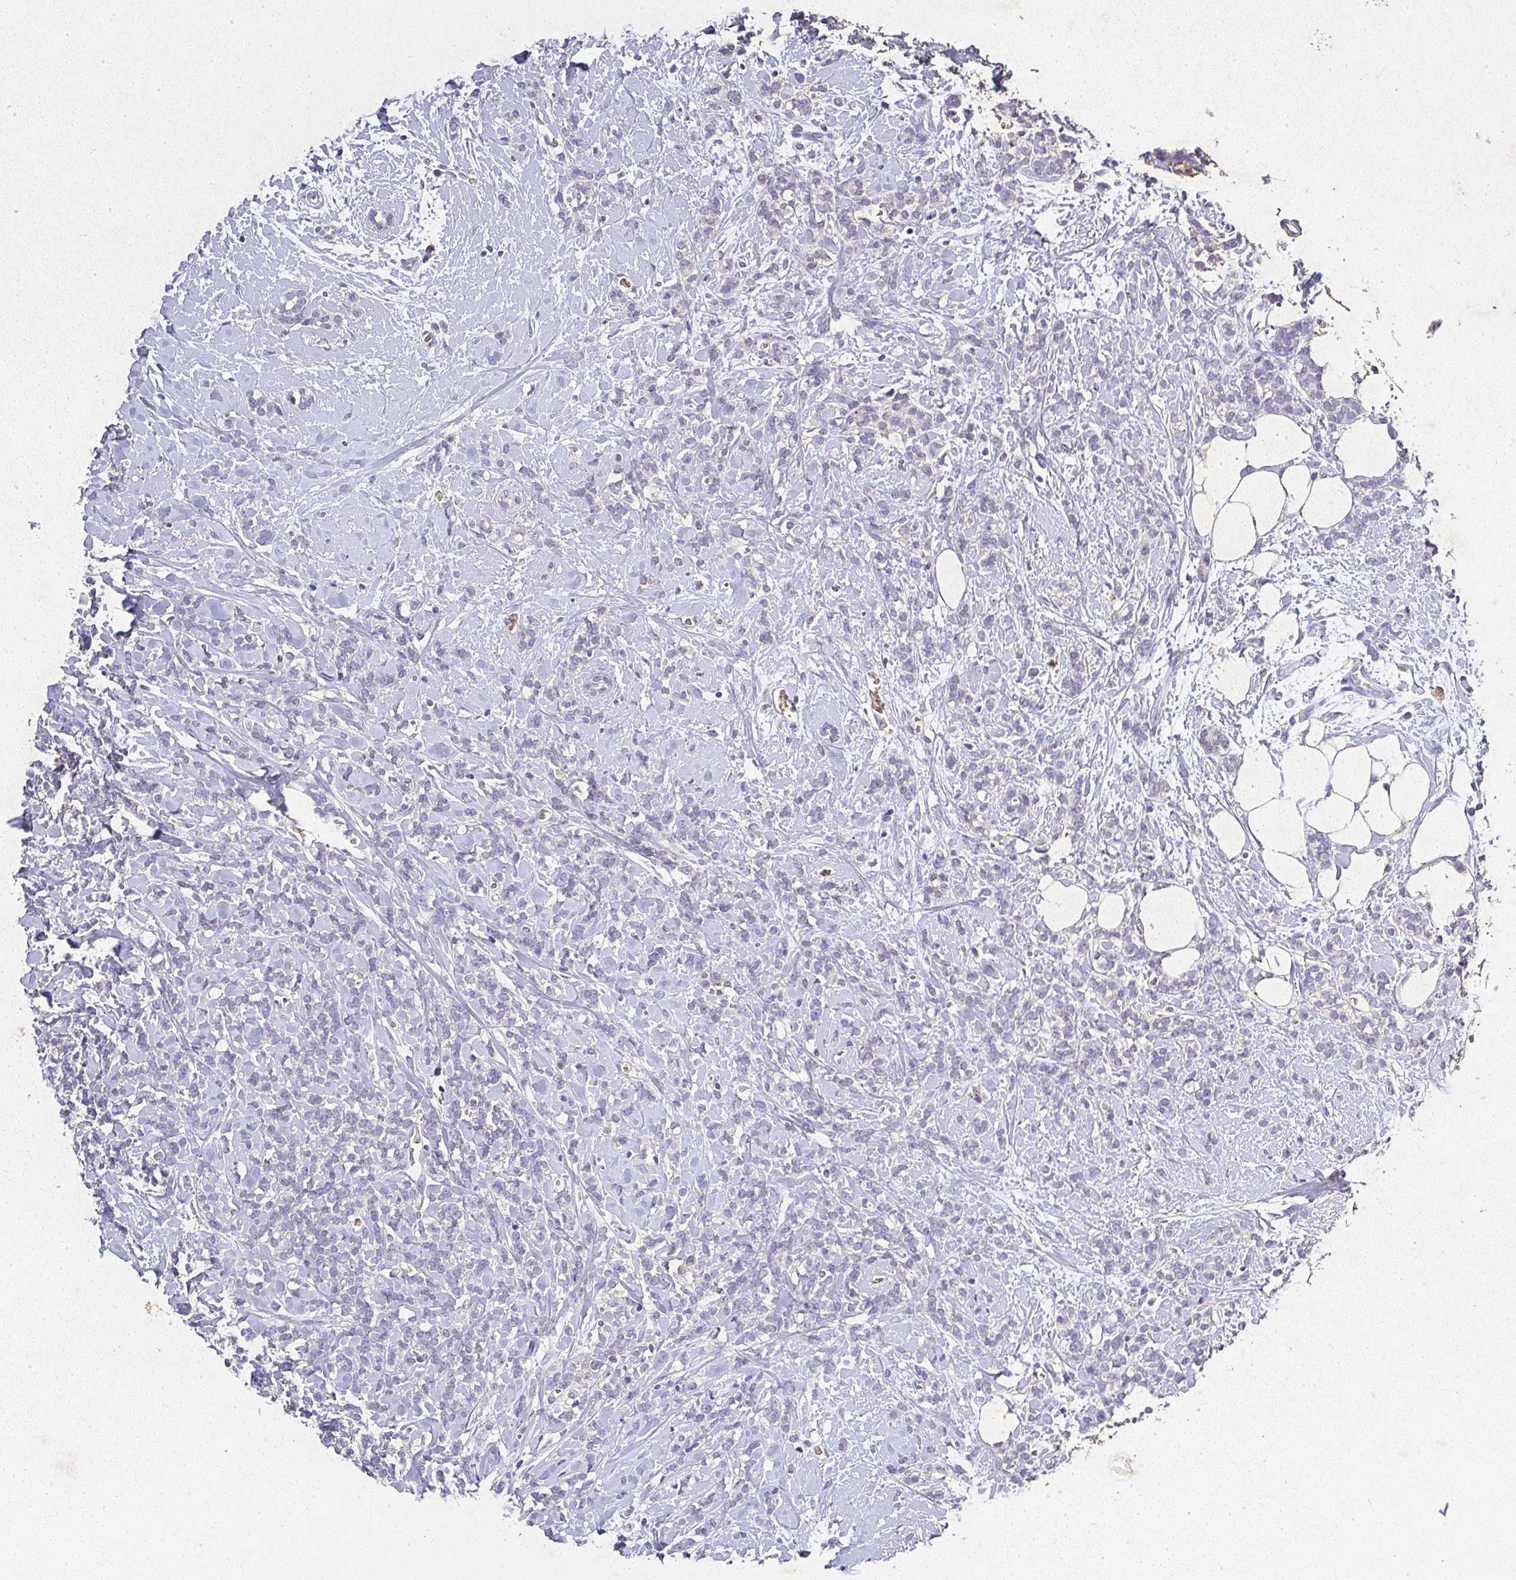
{"staining": {"intensity": "negative", "quantity": "none", "location": "none"}, "tissue": "breast cancer", "cell_type": "Tumor cells", "image_type": "cancer", "snomed": [{"axis": "morphology", "description": "Lobular carcinoma"}, {"axis": "topography", "description": "Breast"}], "caption": "Tumor cells show no significant protein staining in lobular carcinoma (breast).", "gene": "RPS2", "patient": {"sex": "female", "age": 59}}